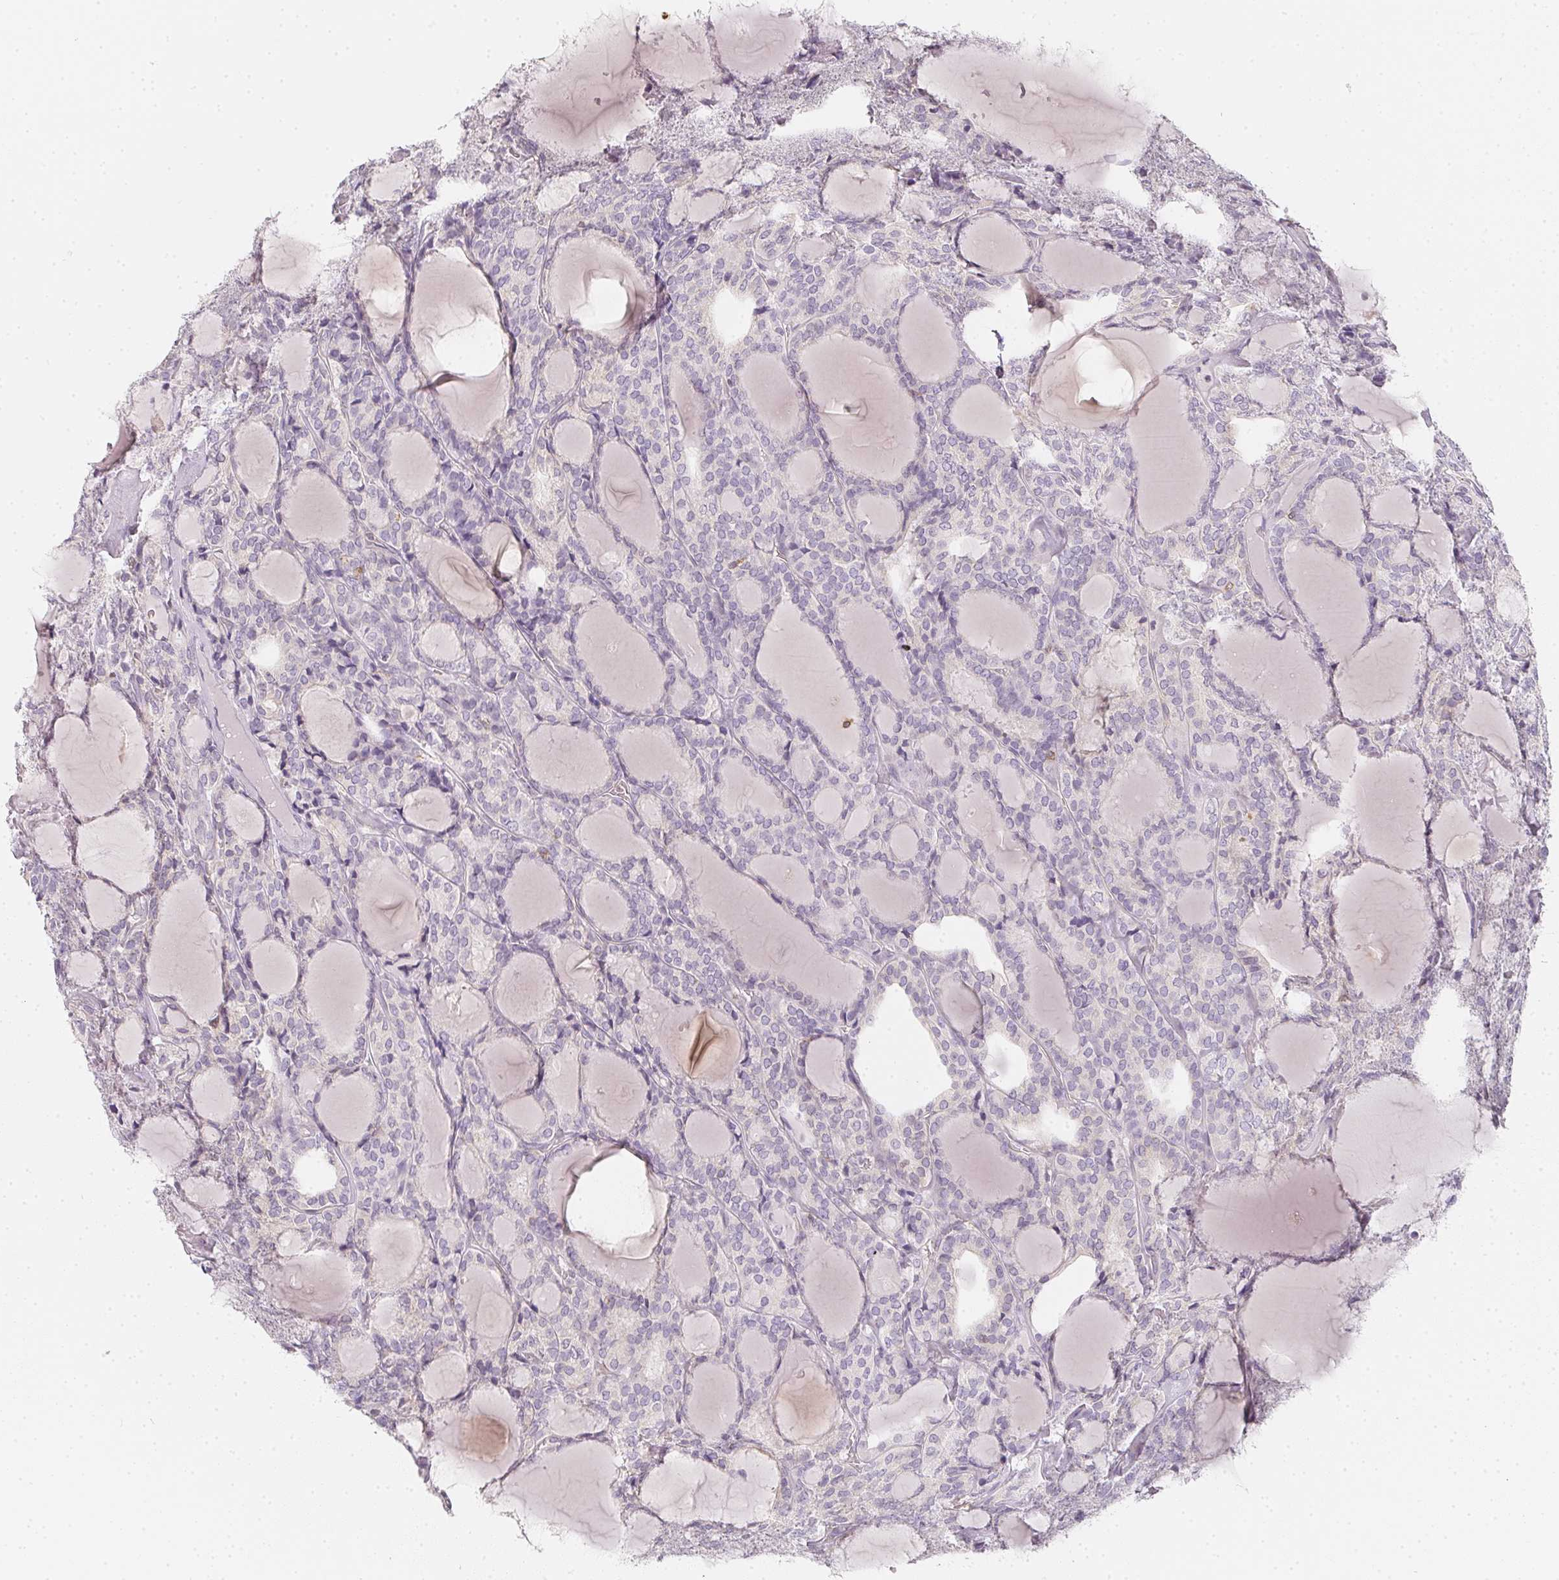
{"staining": {"intensity": "negative", "quantity": "none", "location": "none"}, "tissue": "thyroid cancer", "cell_type": "Tumor cells", "image_type": "cancer", "snomed": [{"axis": "morphology", "description": "Follicular adenoma carcinoma, NOS"}, {"axis": "topography", "description": "Thyroid gland"}], "caption": "Tumor cells show no significant positivity in thyroid cancer (follicular adenoma carcinoma).", "gene": "SOAT1", "patient": {"sex": "male", "age": 74}}